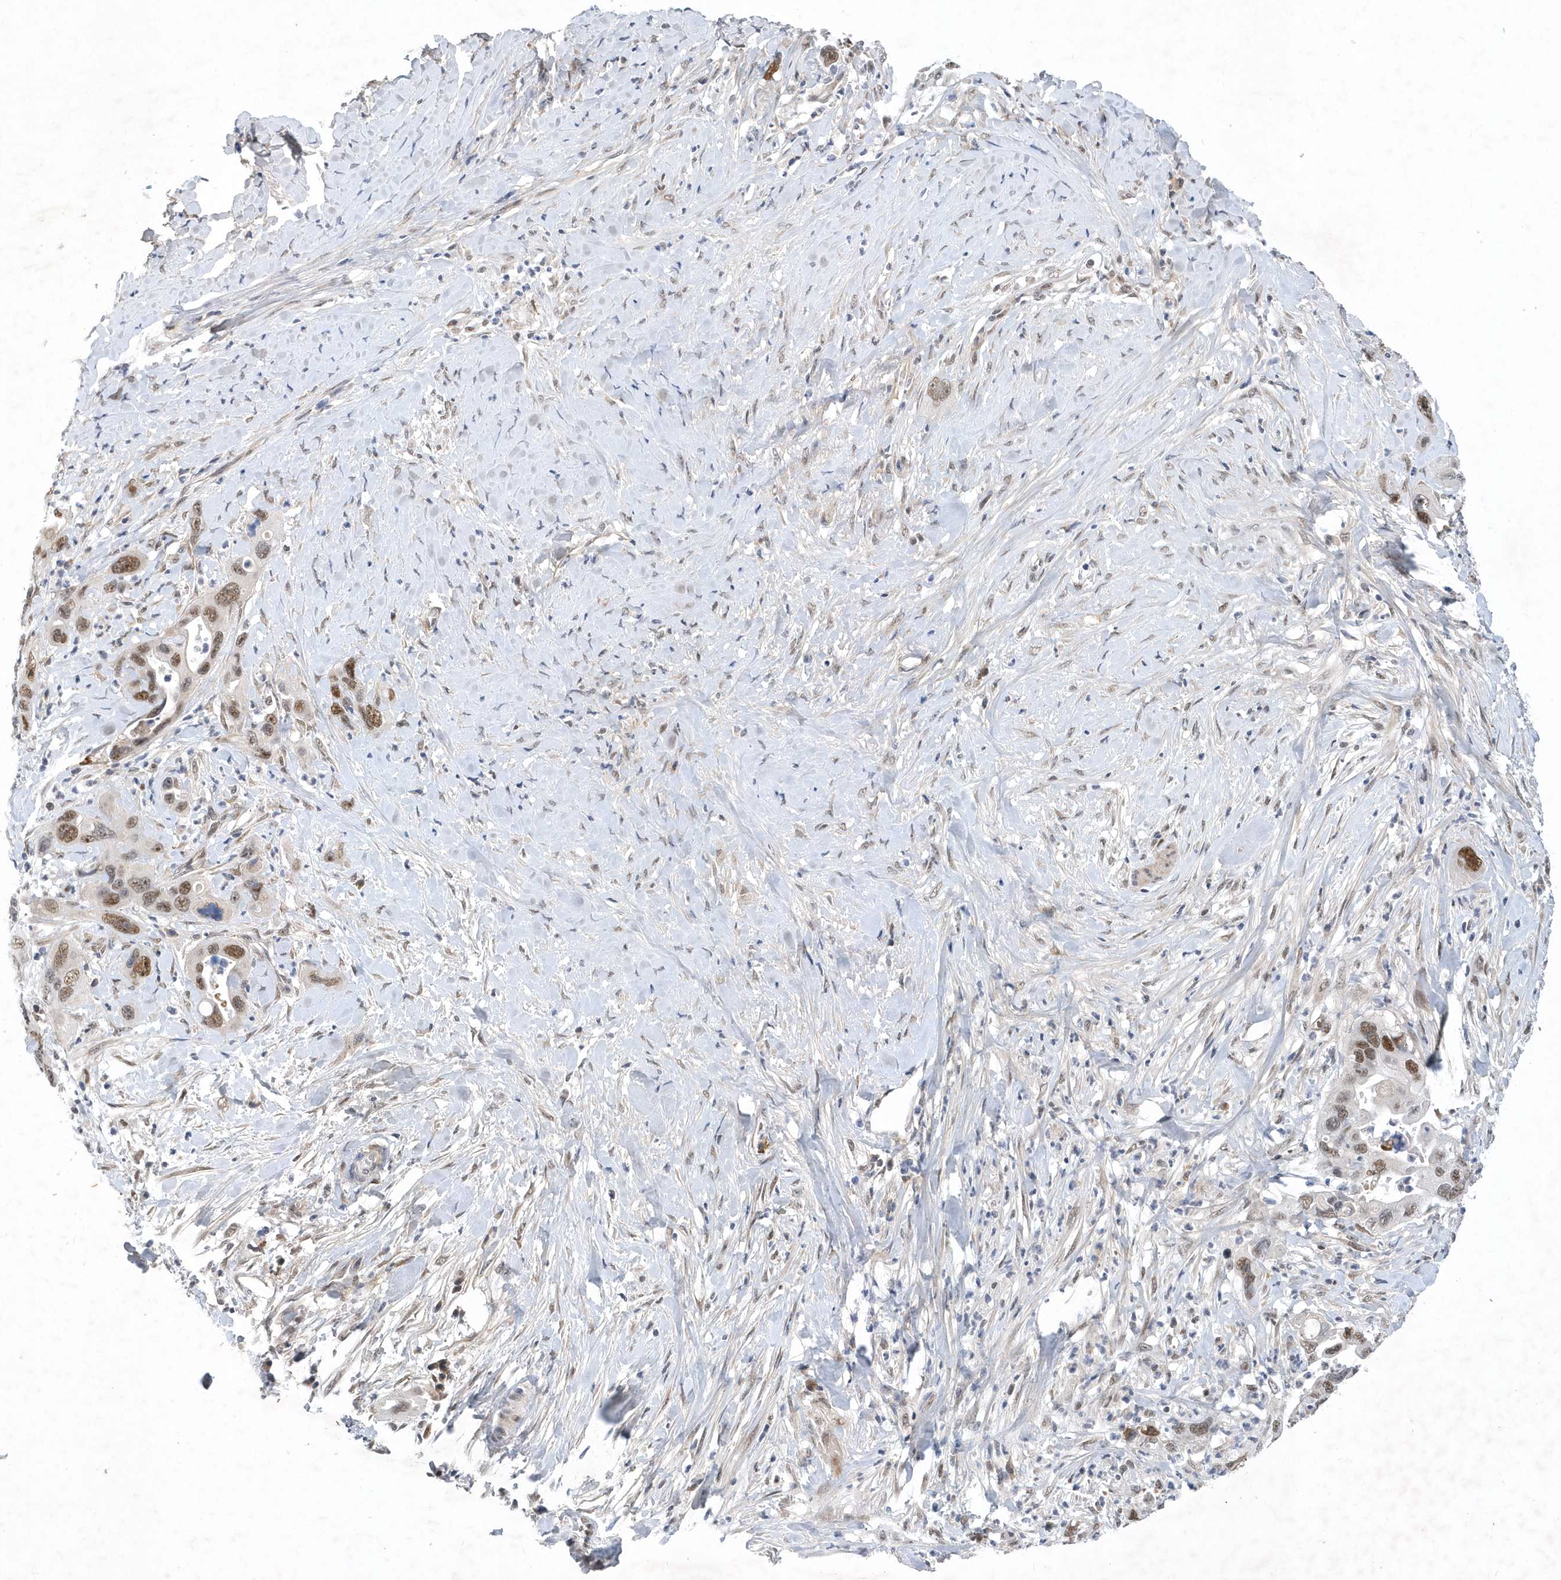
{"staining": {"intensity": "strong", "quantity": ">75%", "location": "nuclear"}, "tissue": "pancreatic cancer", "cell_type": "Tumor cells", "image_type": "cancer", "snomed": [{"axis": "morphology", "description": "Adenocarcinoma, NOS"}, {"axis": "topography", "description": "Pancreas"}], "caption": "Immunohistochemical staining of human pancreatic cancer reveals high levels of strong nuclear protein positivity in approximately >75% of tumor cells. The protein of interest is stained brown, and the nuclei are stained in blue (DAB (3,3'-diaminobenzidine) IHC with brightfield microscopy, high magnification).", "gene": "FAM217A", "patient": {"sex": "female", "age": 71}}